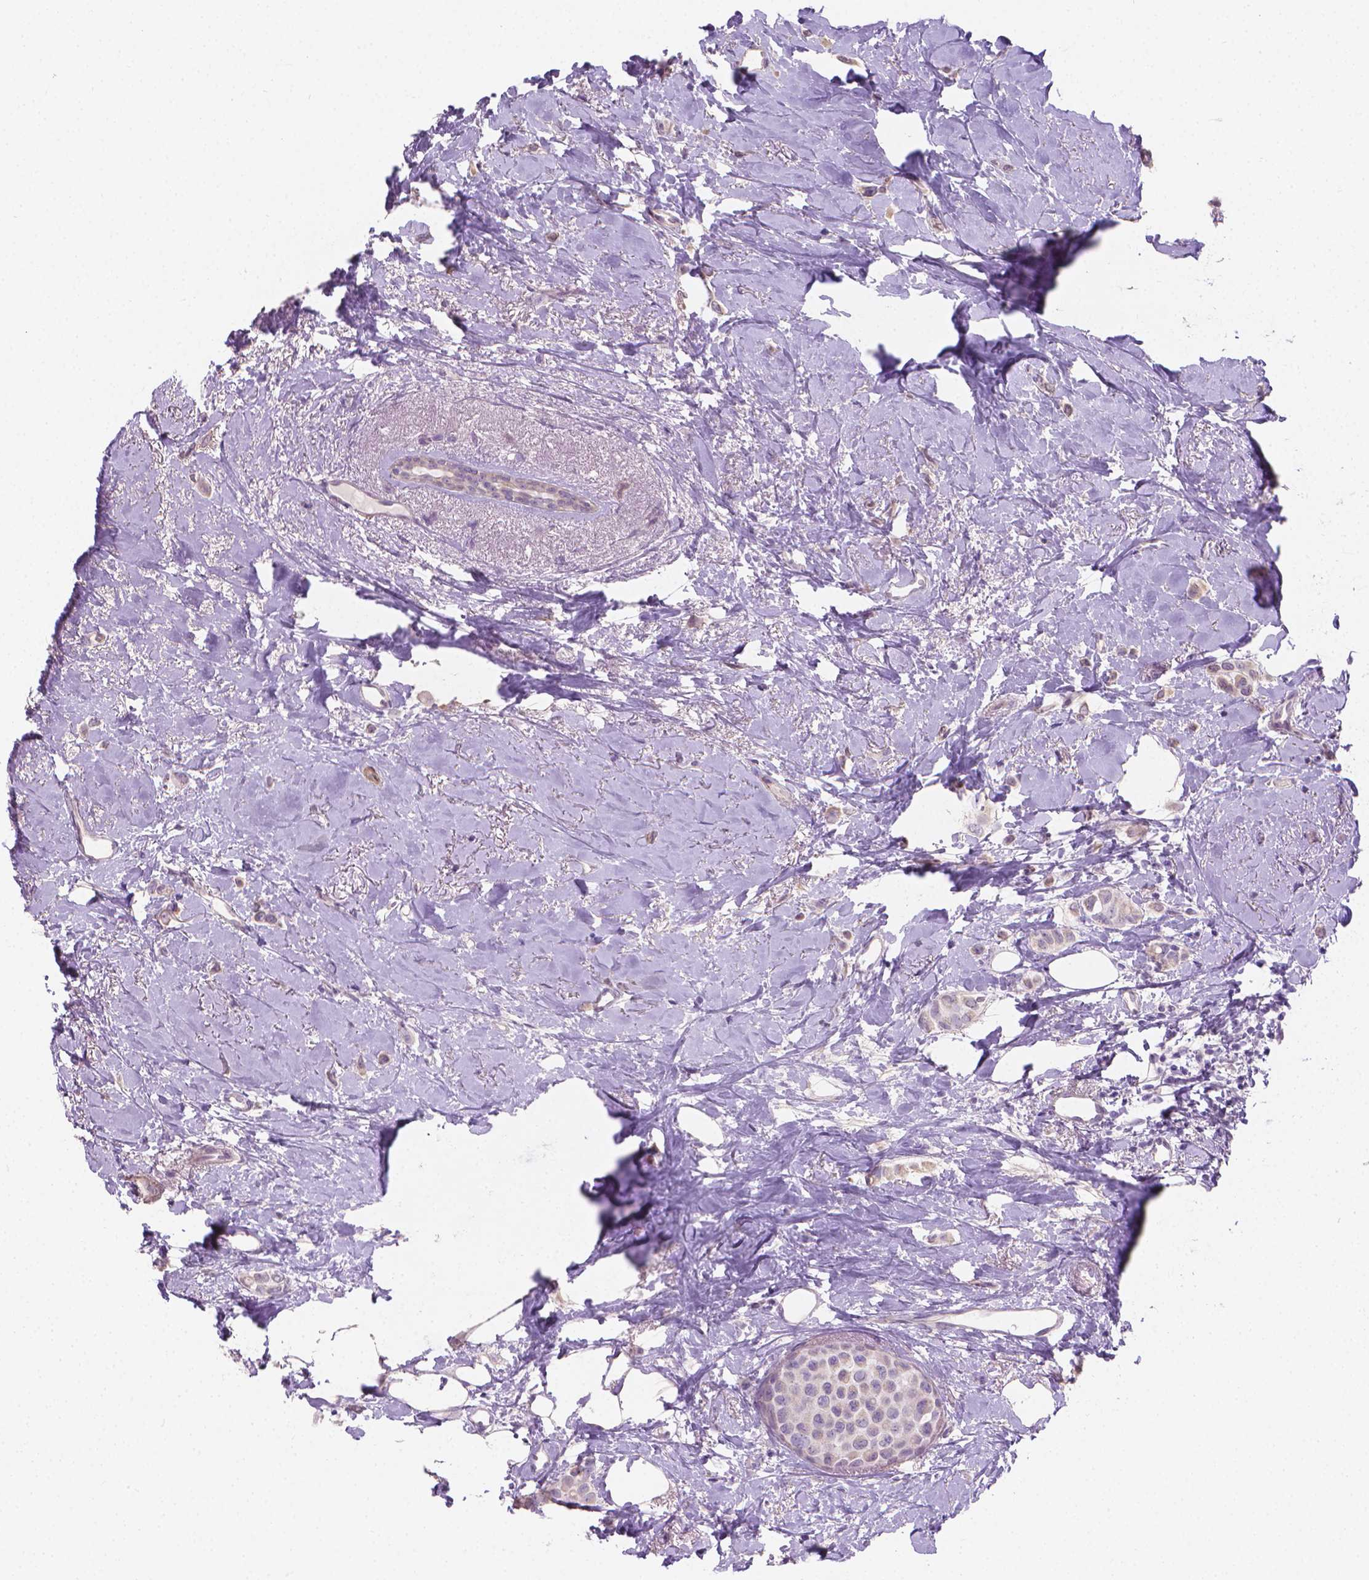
{"staining": {"intensity": "weak", "quantity": "25%-75%", "location": "cytoplasmic/membranous"}, "tissue": "breast cancer", "cell_type": "Tumor cells", "image_type": "cancer", "snomed": [{"axis": "morphology", "description": "Lobular carcinoma"}, {"axis": "topography", "description": "Breast"}], "caption": "This photomicrograph displays breast cancer stained with immunohistochemistry to label a protein in brown. The cytoplasmic/membranous of tumor cells show weak positivity for the protein. Nuclei are counter-stained blue.", "gene": "GSDMA", "patient": {"sex": "female", "age": 66}}